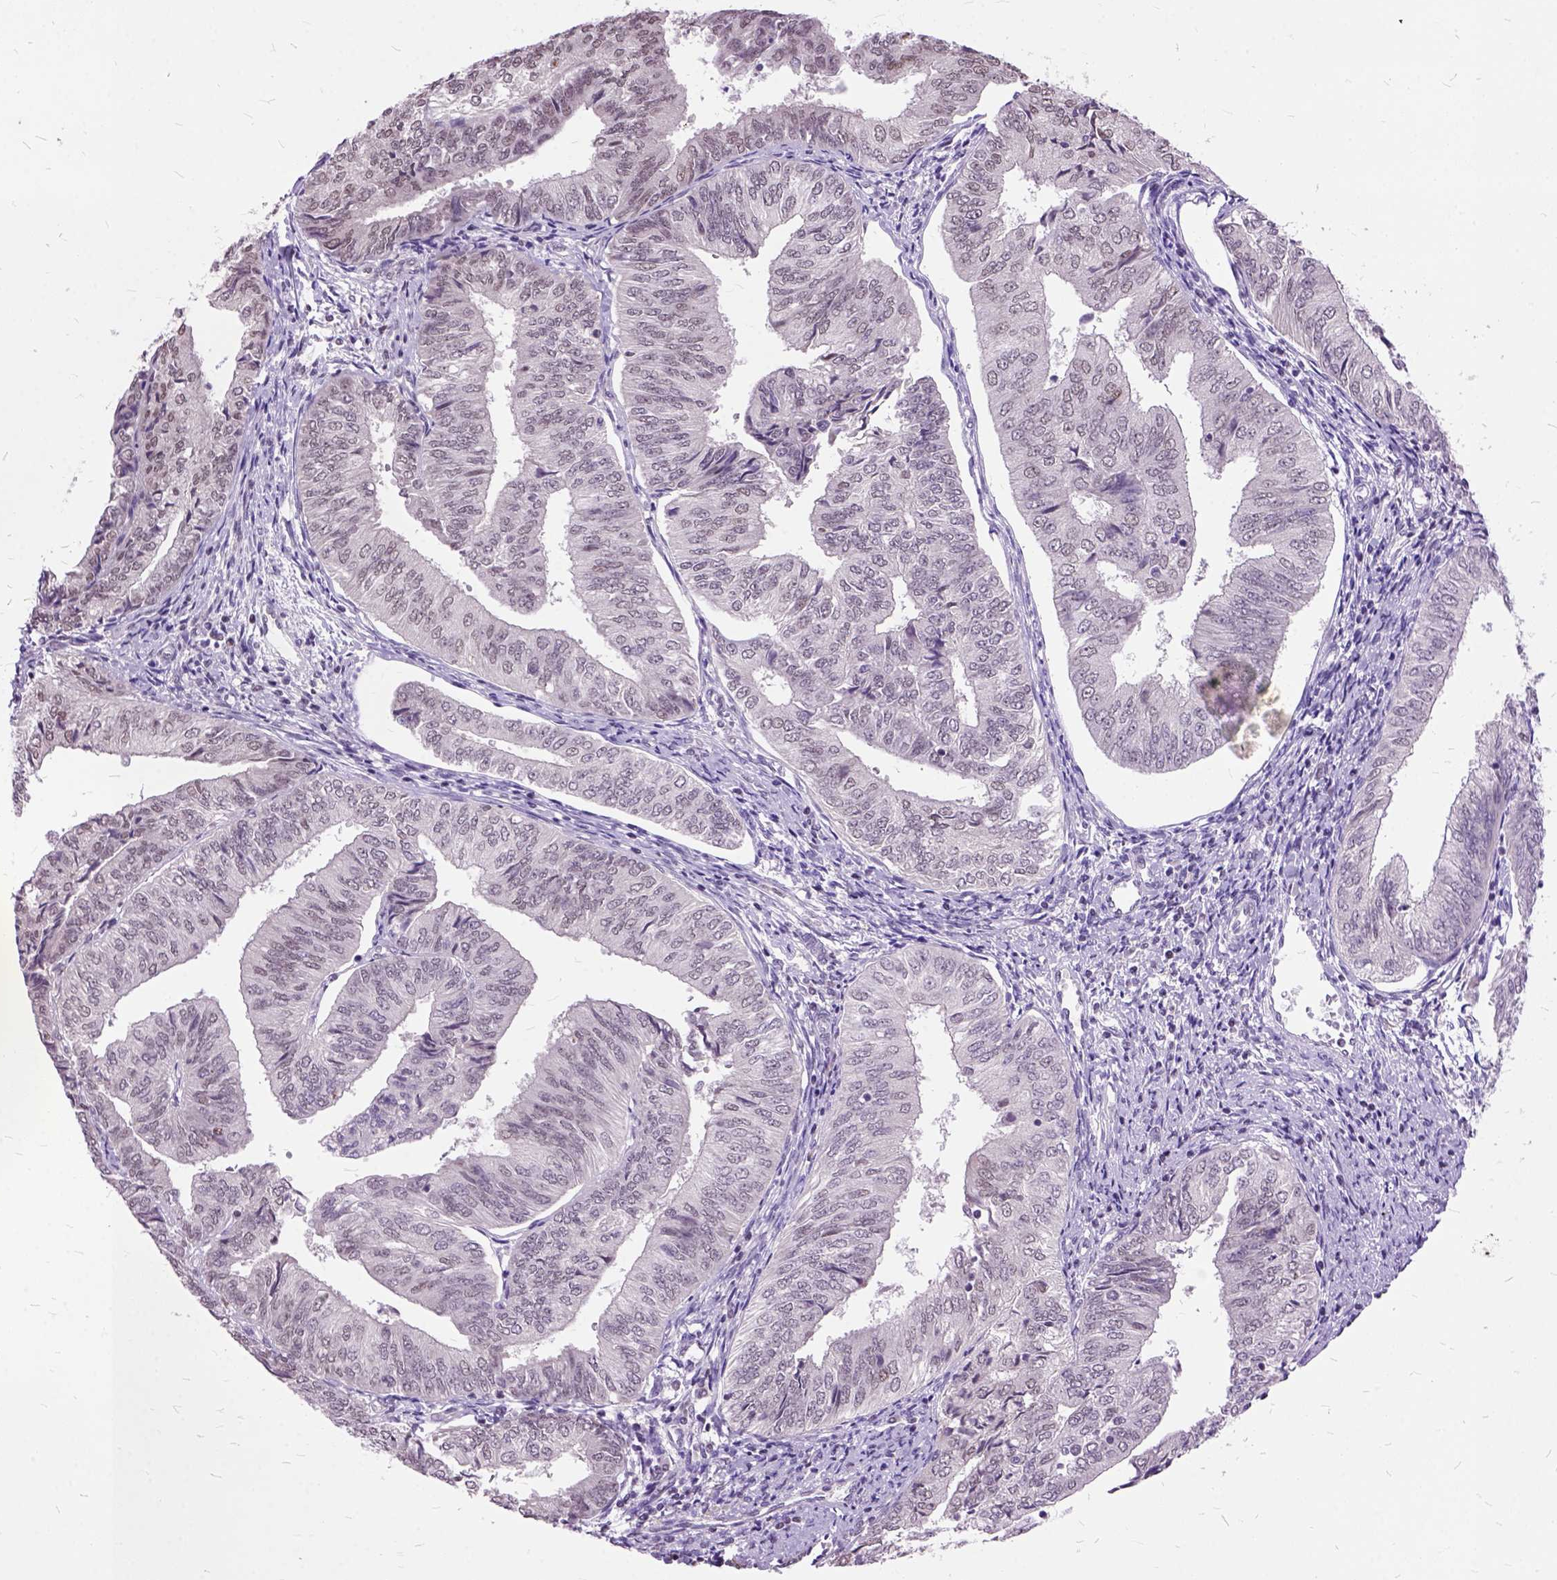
{"staining": {"intensity": "weak", "quantity": "<25%", "location": "nuclear"}, "tissue": "endometrial cancer", "cell_type": "Tumor cells", "image_type": "cancer", "snomed": [{"axis": "morphology", "description": "Adenocarcinoma, NOS"}, {"axis": "topography", "description": "Endometrium"}], "caption": "This is an immunohistochemistry (IHC) histopathology image of human adenocarcinoma (endometrial). There is no positivity in tumor cells.", "gene": "ORC5", "patient": {"sex": "female", "age": 58}}